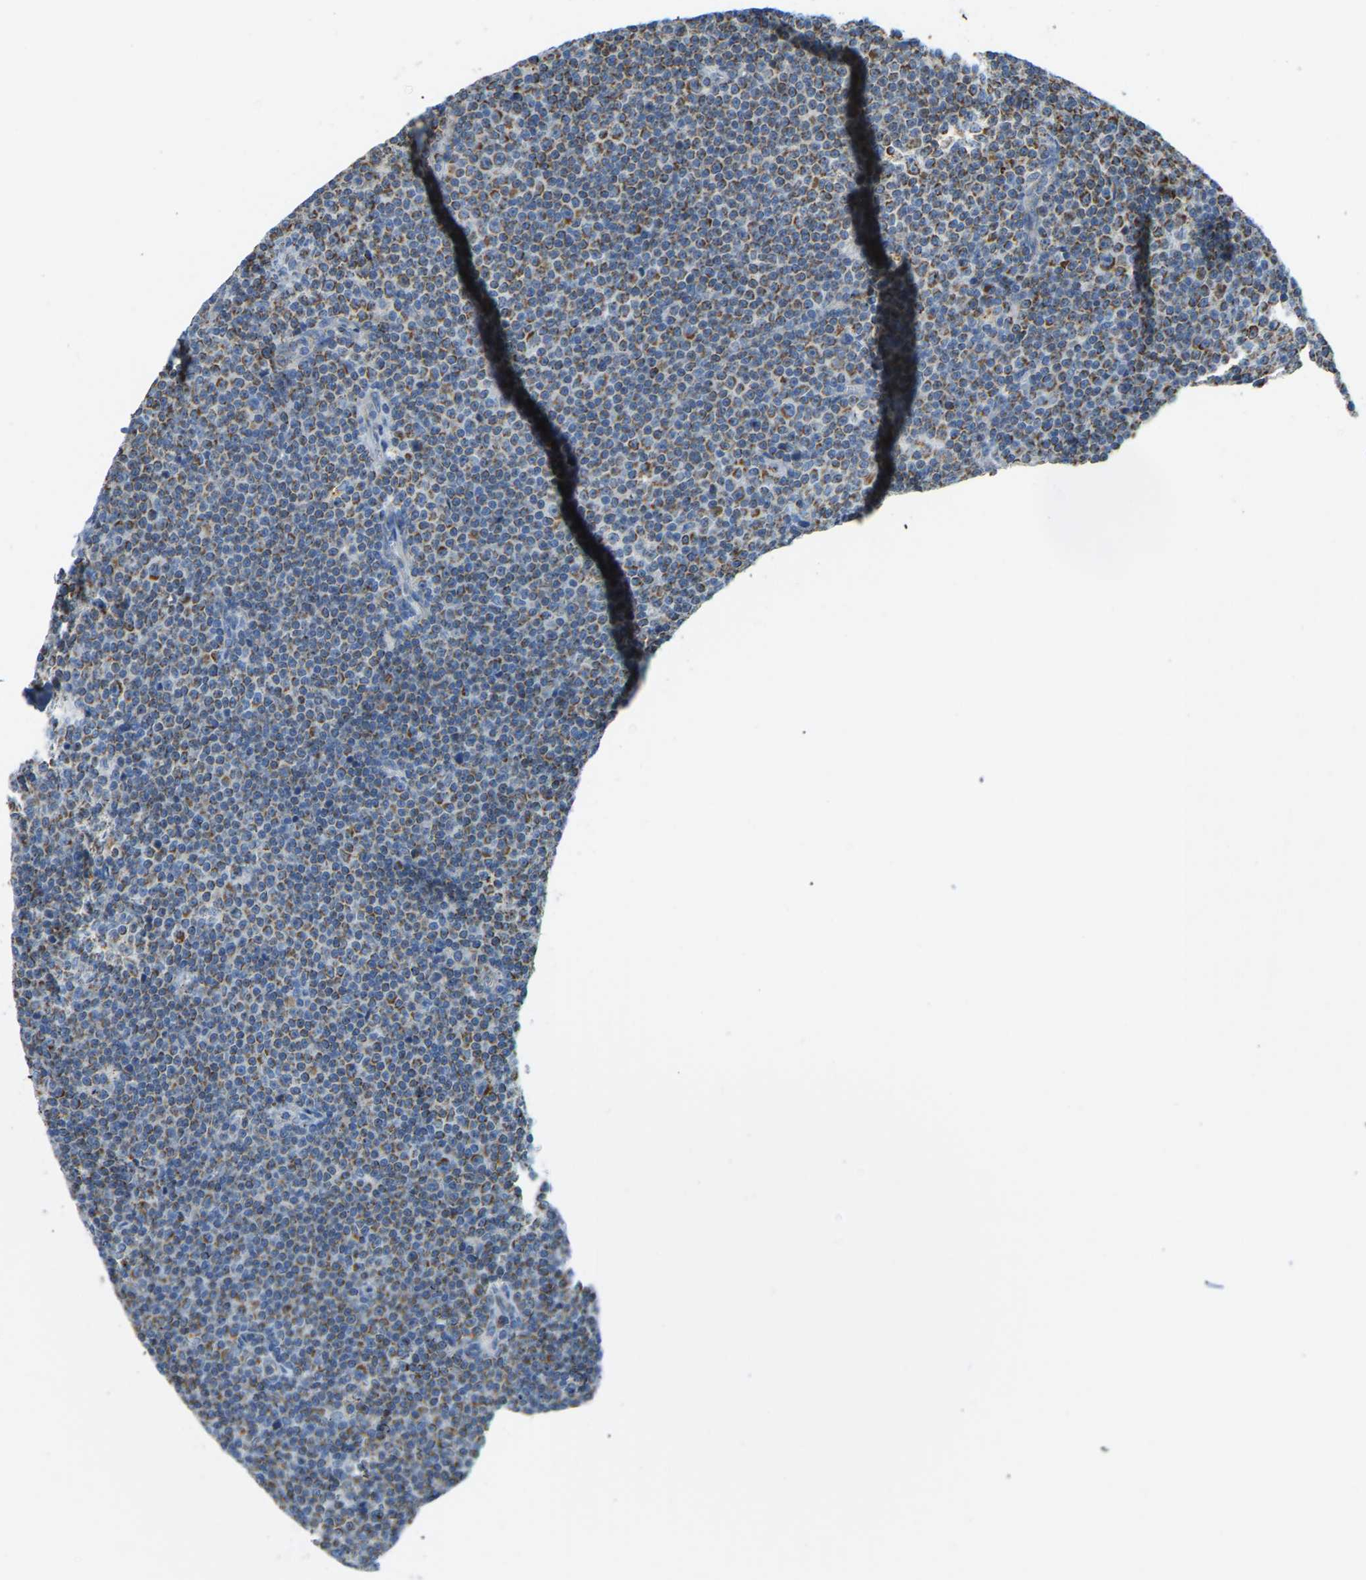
{"staining": {"intensity": "moderate", "quantity": ">75%", "location": "cytoplasmic/membranous"}, "tissue": "lymphoma", "cell_type": "Tumor cells", "image_type": "cancer", "snomed": [{"axis": "morphology", "description": "Malignant lymphoma, non-Hodgkin's type, Low grade"}, {"axis": "topography", "description": "Lymph node"}], "caption": "DAB (3,3'-diaminobenzidine) immunohistochemical staining of lymphoma shows moderate cytoplasmic/membranous protein staining in approximately >75% of tumor cells. Immunohistochemistry stains the protein in brown and the nuclei are stained blue.", "gene": "GDA", "patient": {"sex": "female", "age": 67}}